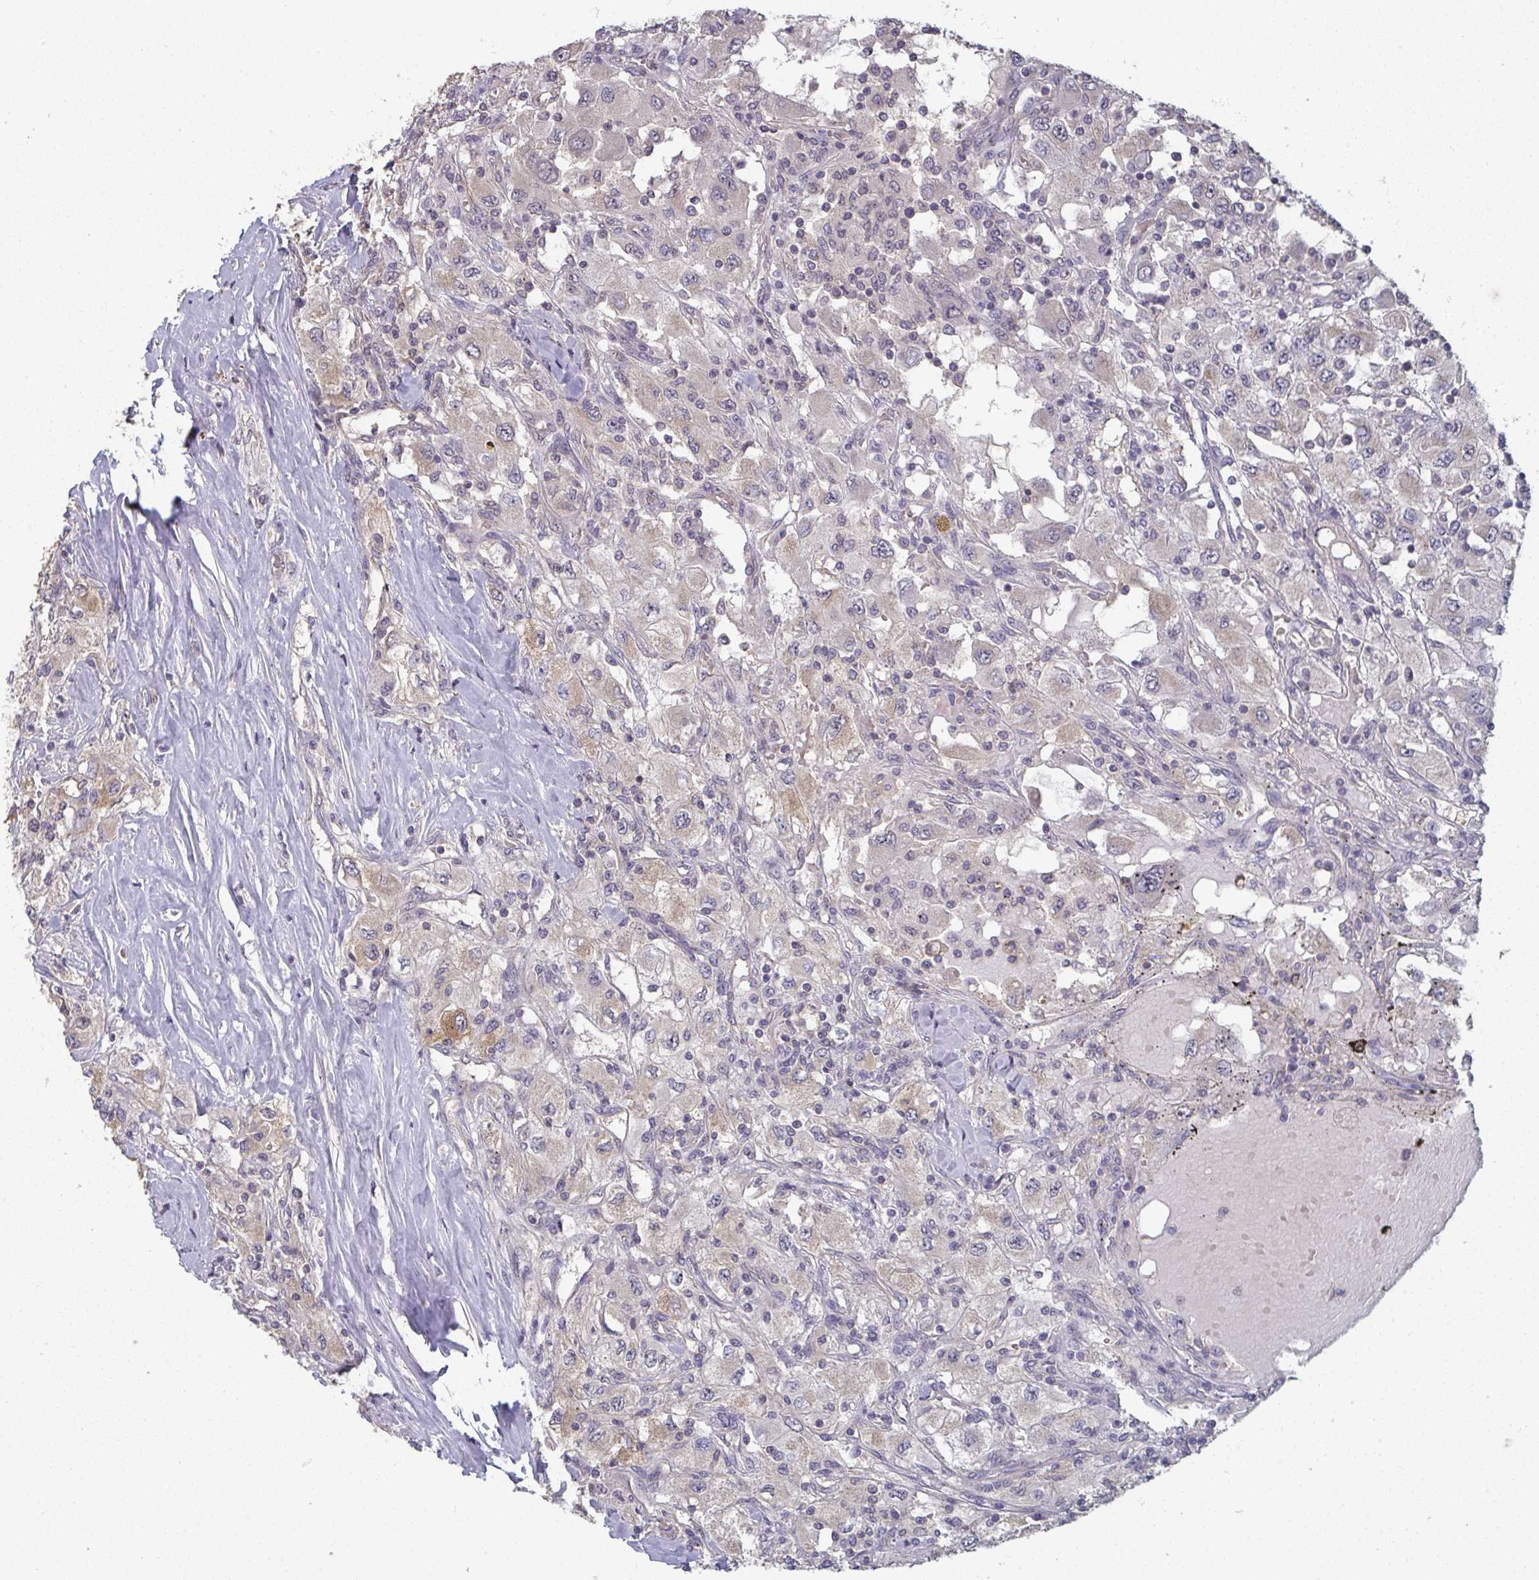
{"staining": {"intensity": "moderate", "quantity": "<25%", "location": "cytoplasmic/membranous"}, "tissue": "renal cancer", "cell_type": "Tumor cells", "image_type": "cancer", "snomed": [{"axis": "morphology", "description": "Adenocarcinoma, NOS"}, {"axis": "topography", "description": "Kidney"}], "caption": "A high-resolution photomicrograph shows immunohistochemistry (IHC) staining of renal adenocarcinoma, which shows moderate cytoplasmic/membranous expression in approximately <25% of tumor cells. (brown staining indicates protein expression, while blue staining denotes nuclei).", "gene": "LIX1", "patient": {"sex": "female", "age": 67}}